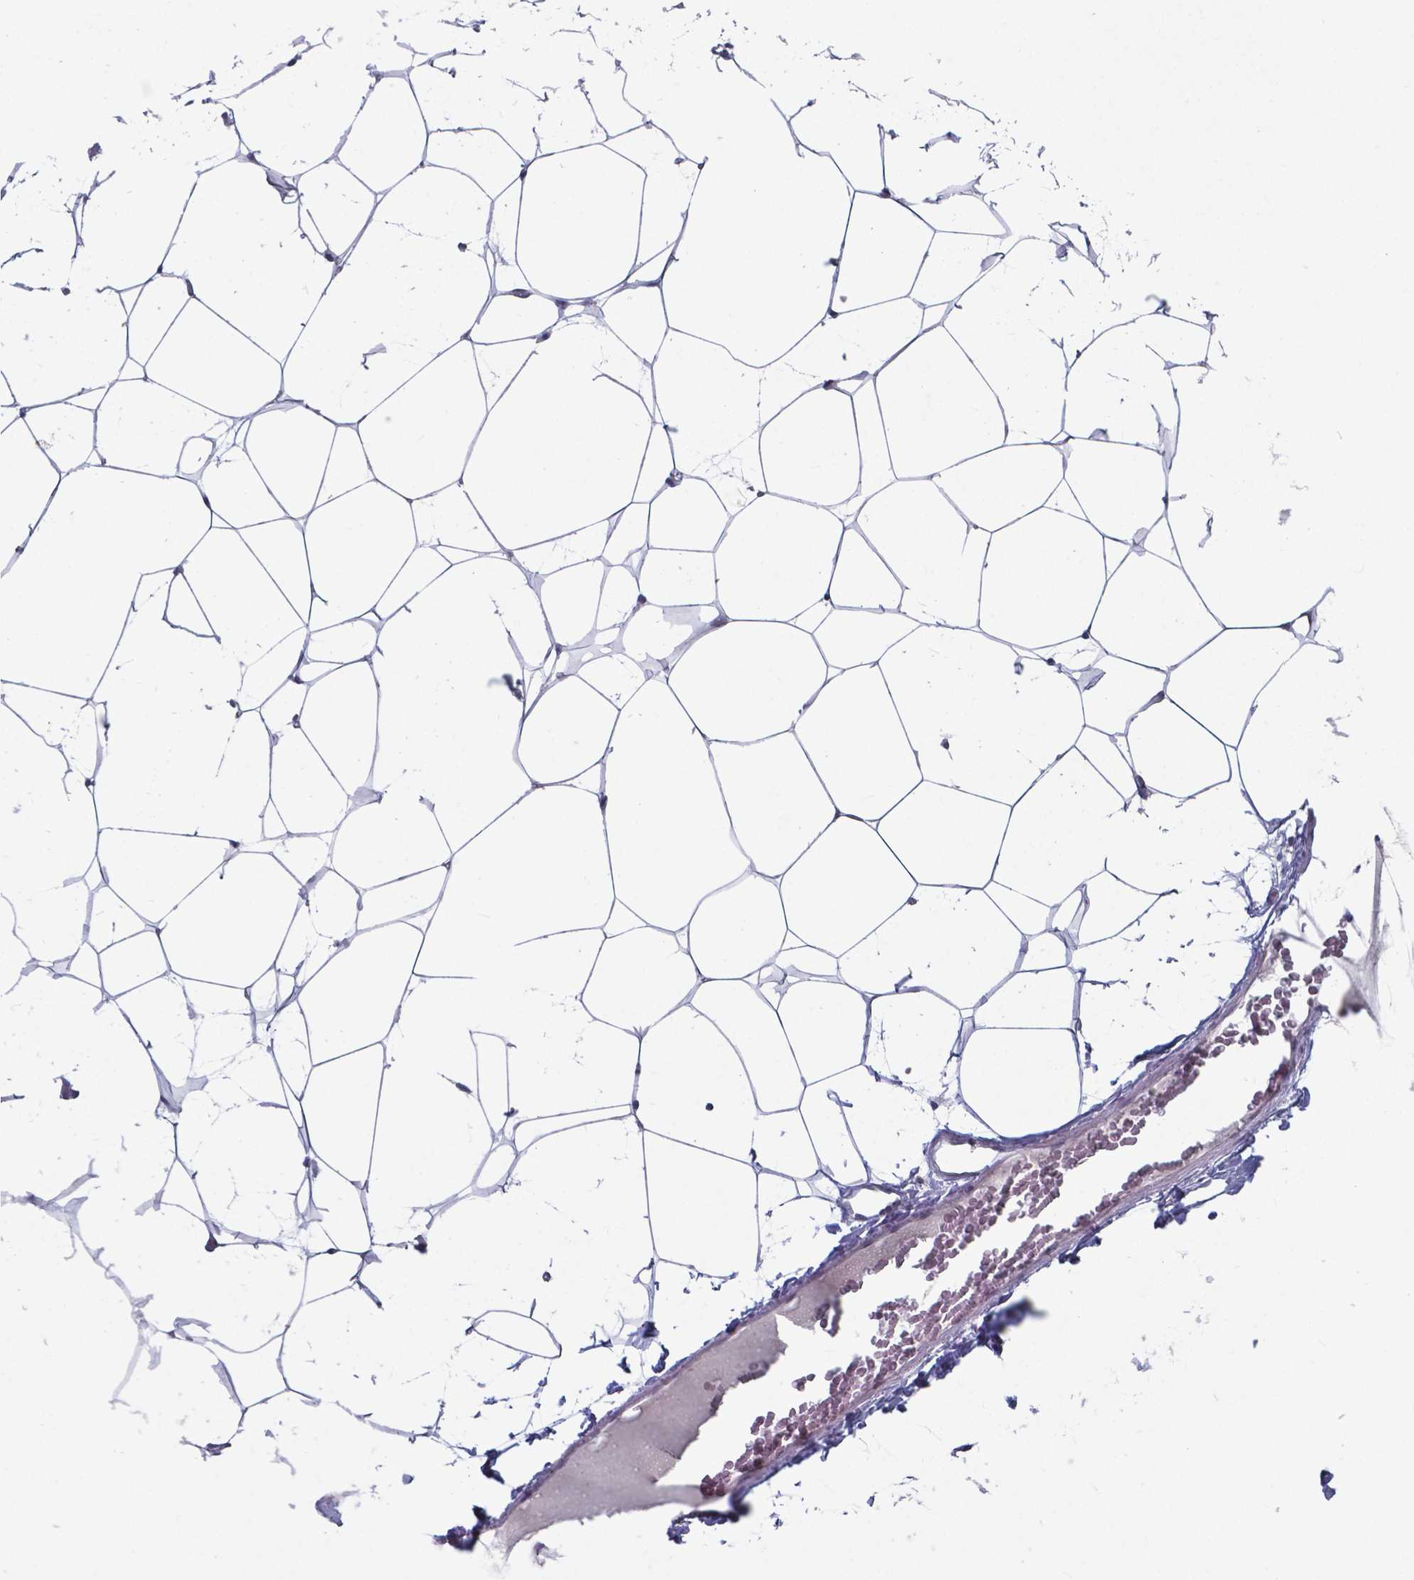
{"staining": {"intensity": "negative", "quantity": "none", "location": "none"}, "tissue": "breast", "cell_type": "Adipocytes", "image_type": "normal", "snomed": [{"axis": "morphology", "description": "Normal tissue, NOS"}, {"axis": "topography", "description": "Breast"}], "caption": "Adipocytes are negative for brown protein staining in benign breast. (Stains: DAB (3,3'-diaminobenzidine) immunohistochemistry (IHC) with hematoxylin counter stain, Microscopy: brightfield microscopy at high magnification).", "gene": "TDP2", "patient": {"sex": "female", "age": 32}}